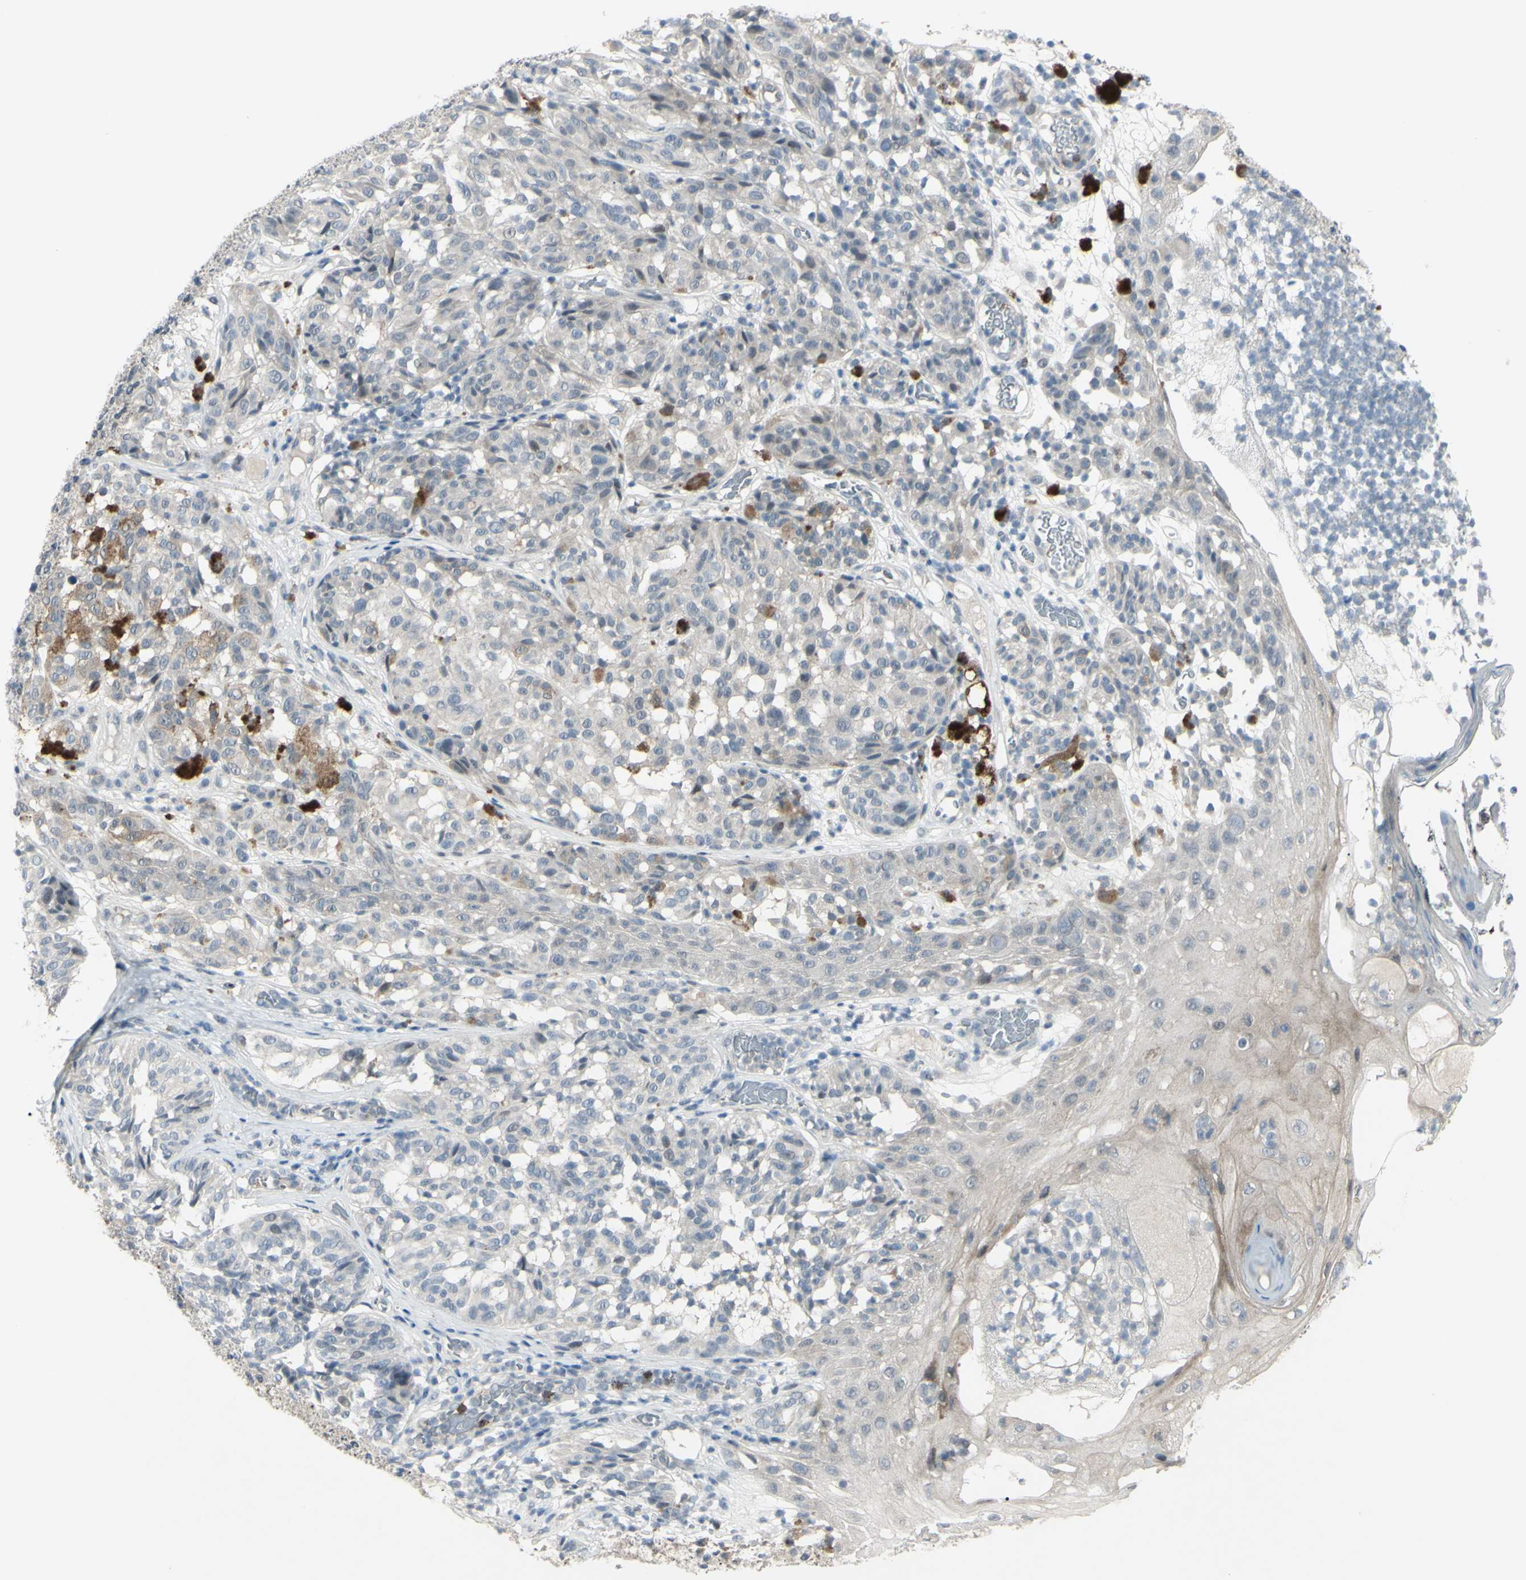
{"staining": {"intensity": "moderate", "quantity": "25%-75%", "location": "cytoplasmic/membranous"}, "tissue": "melanoma", "cell_type": "Tumor cells", "image_type": "cancer", "snomed": [{"axis": "morphology", "description": "Malignant melanoma, NOS"}, {"axis": "topography", "description": "Skin"}], "caption": "Immunohistochemistry (IHC) staining of melanoma, which exhibits medium levels of moderate cytoplasmic/membranous staining in approximately 25%-75% of tumor cells indicating moderate cytoplasmic/membranous protein expression. The staining was performed using DAB (brown) for protein detection and nuclei were counterstained in hematoxylin (blue).", "gene": "ETNK1", "patient": {"sex": "female", "age": 46}}